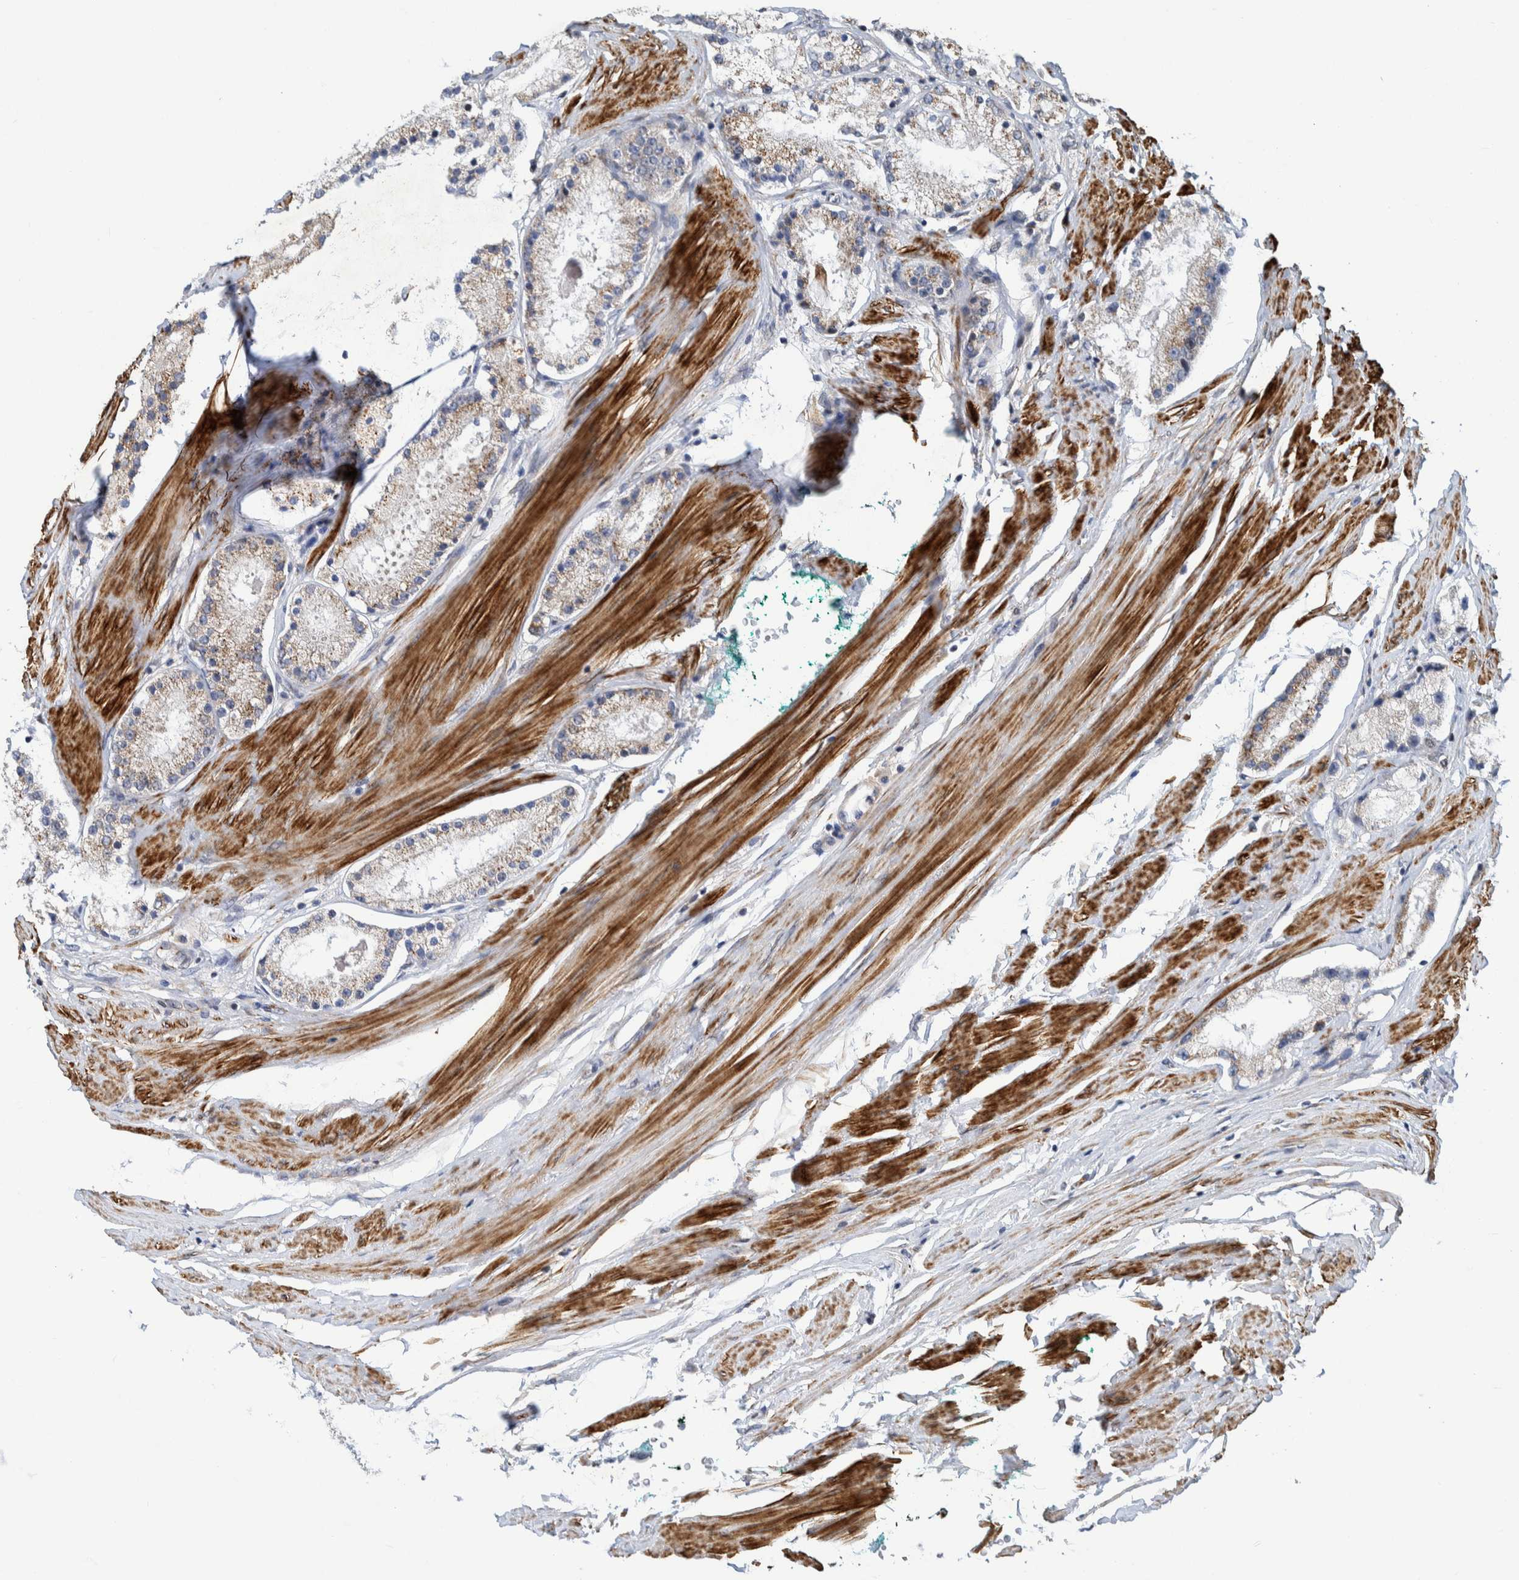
{"staining": {"intensity": "weak", "quantity": ">75%", "location": "cytoplasmic/membranous"}, "tissue": "prostate cancer", "cell_type": "Tumor cells", "image_type": "cancer", "snomed": [{"axis": "morphology", "description": "Adenocarcinoma, Low grade"}, {"axis": "topography", "description": "Prostate"}], "caption": "Weak cytoplasmic/membranous staining is appreciated in approximately >75% of tumor cells in adenocarcinoma (low-grade) (prostate).", "gene": "CCDC57", "patient": {"sex": "male", "age": 63}}